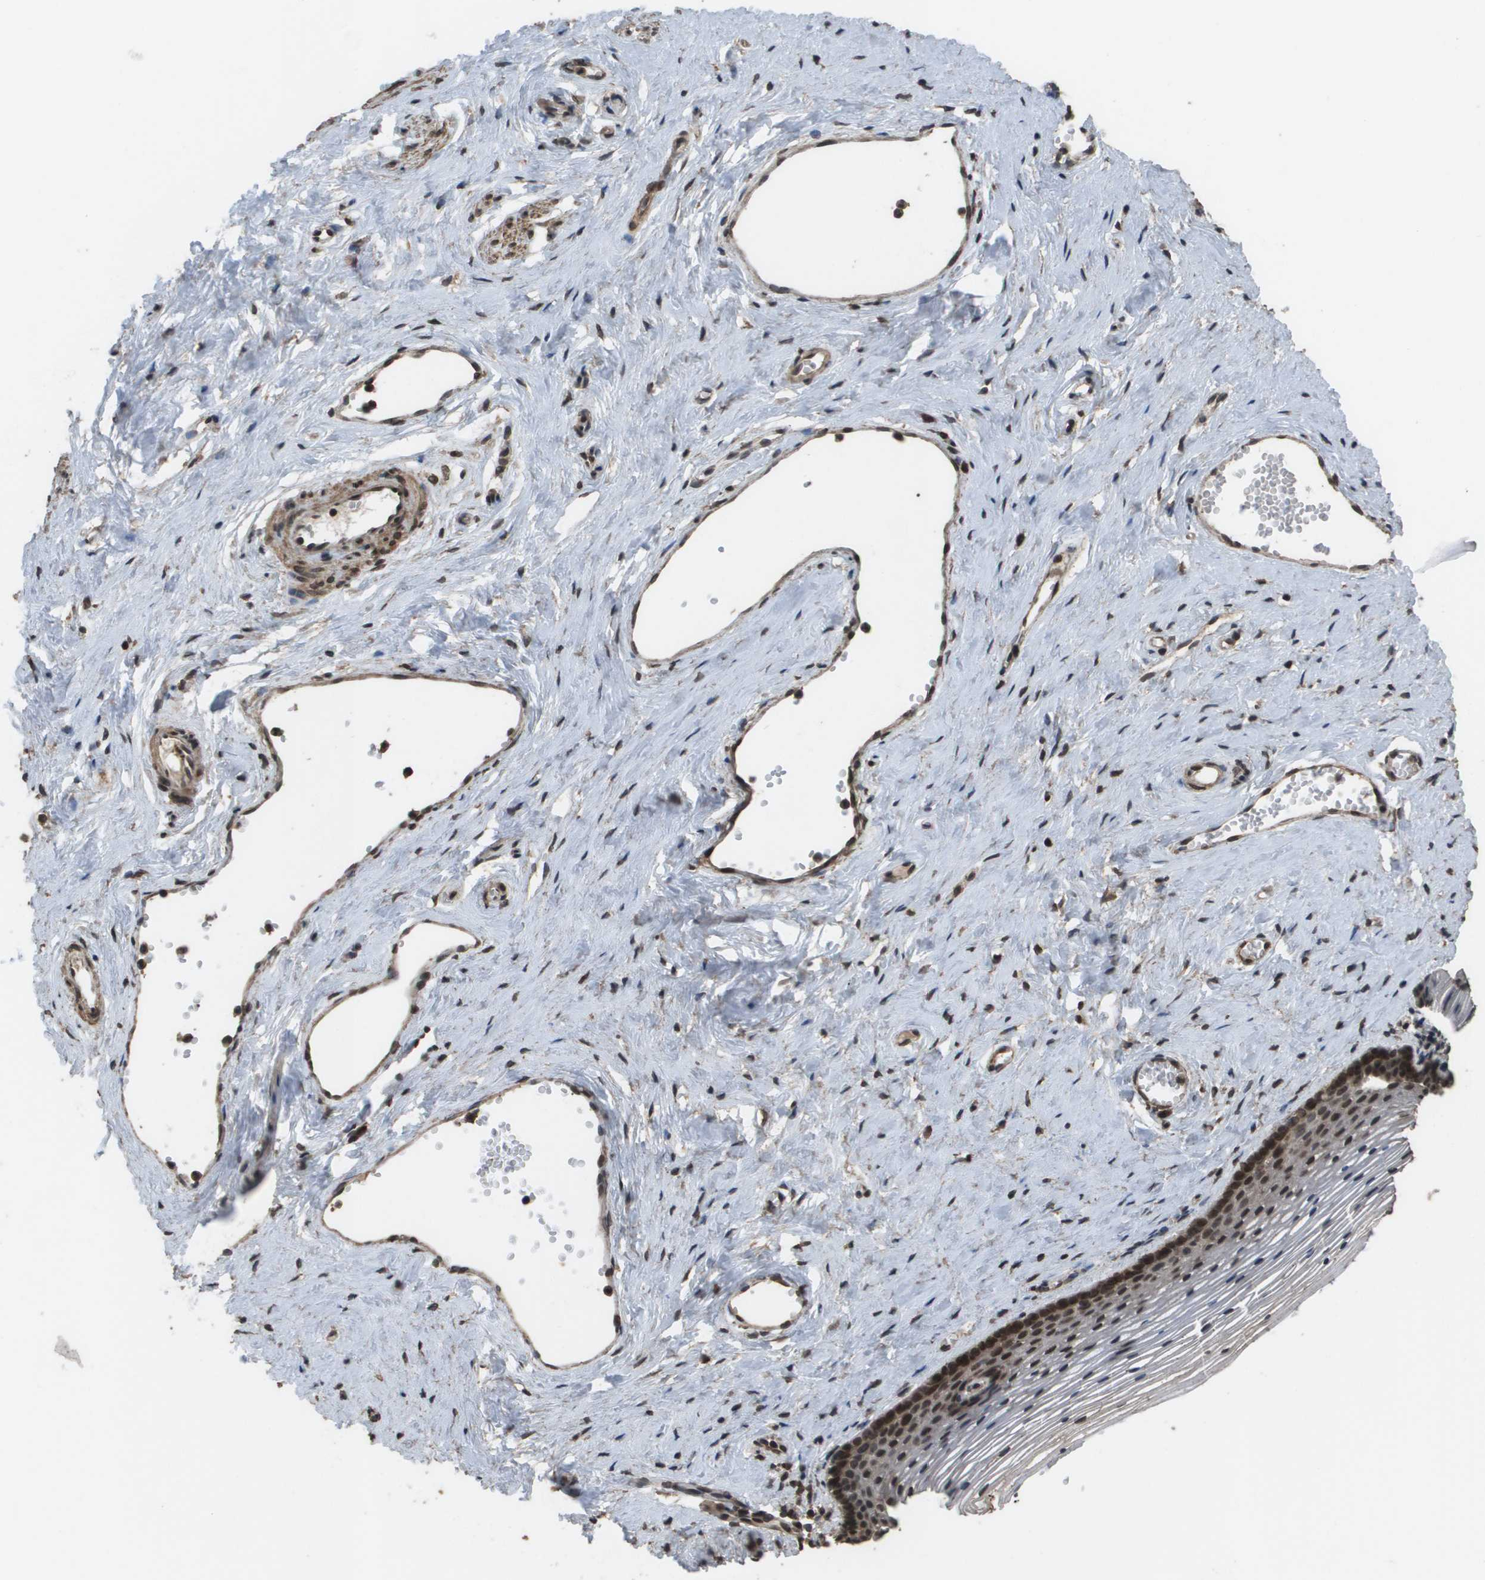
{"staining": {"intensity": "strong", "quantity": "25%-75%", "location": "cytoplasmic/membranous,nuclear"}, "tissue": "vagina", "cell_type": "Squamous epithelial cells", "image_type": "normal", "snomed": [{"axis": "morphology", "description": "Normal tissue, NOS"}, {"axis": "topography", "description": "Vagina"}], "caption": "This is a micrograph of immunohistochemistry staining of unremarkable vagina, which shows strong staining in the cytoplasmic/membranous,nuclear of squamous epithelial cells.", "gene": "AXIN2", "patient": {"sex": "female", "age": 32}}